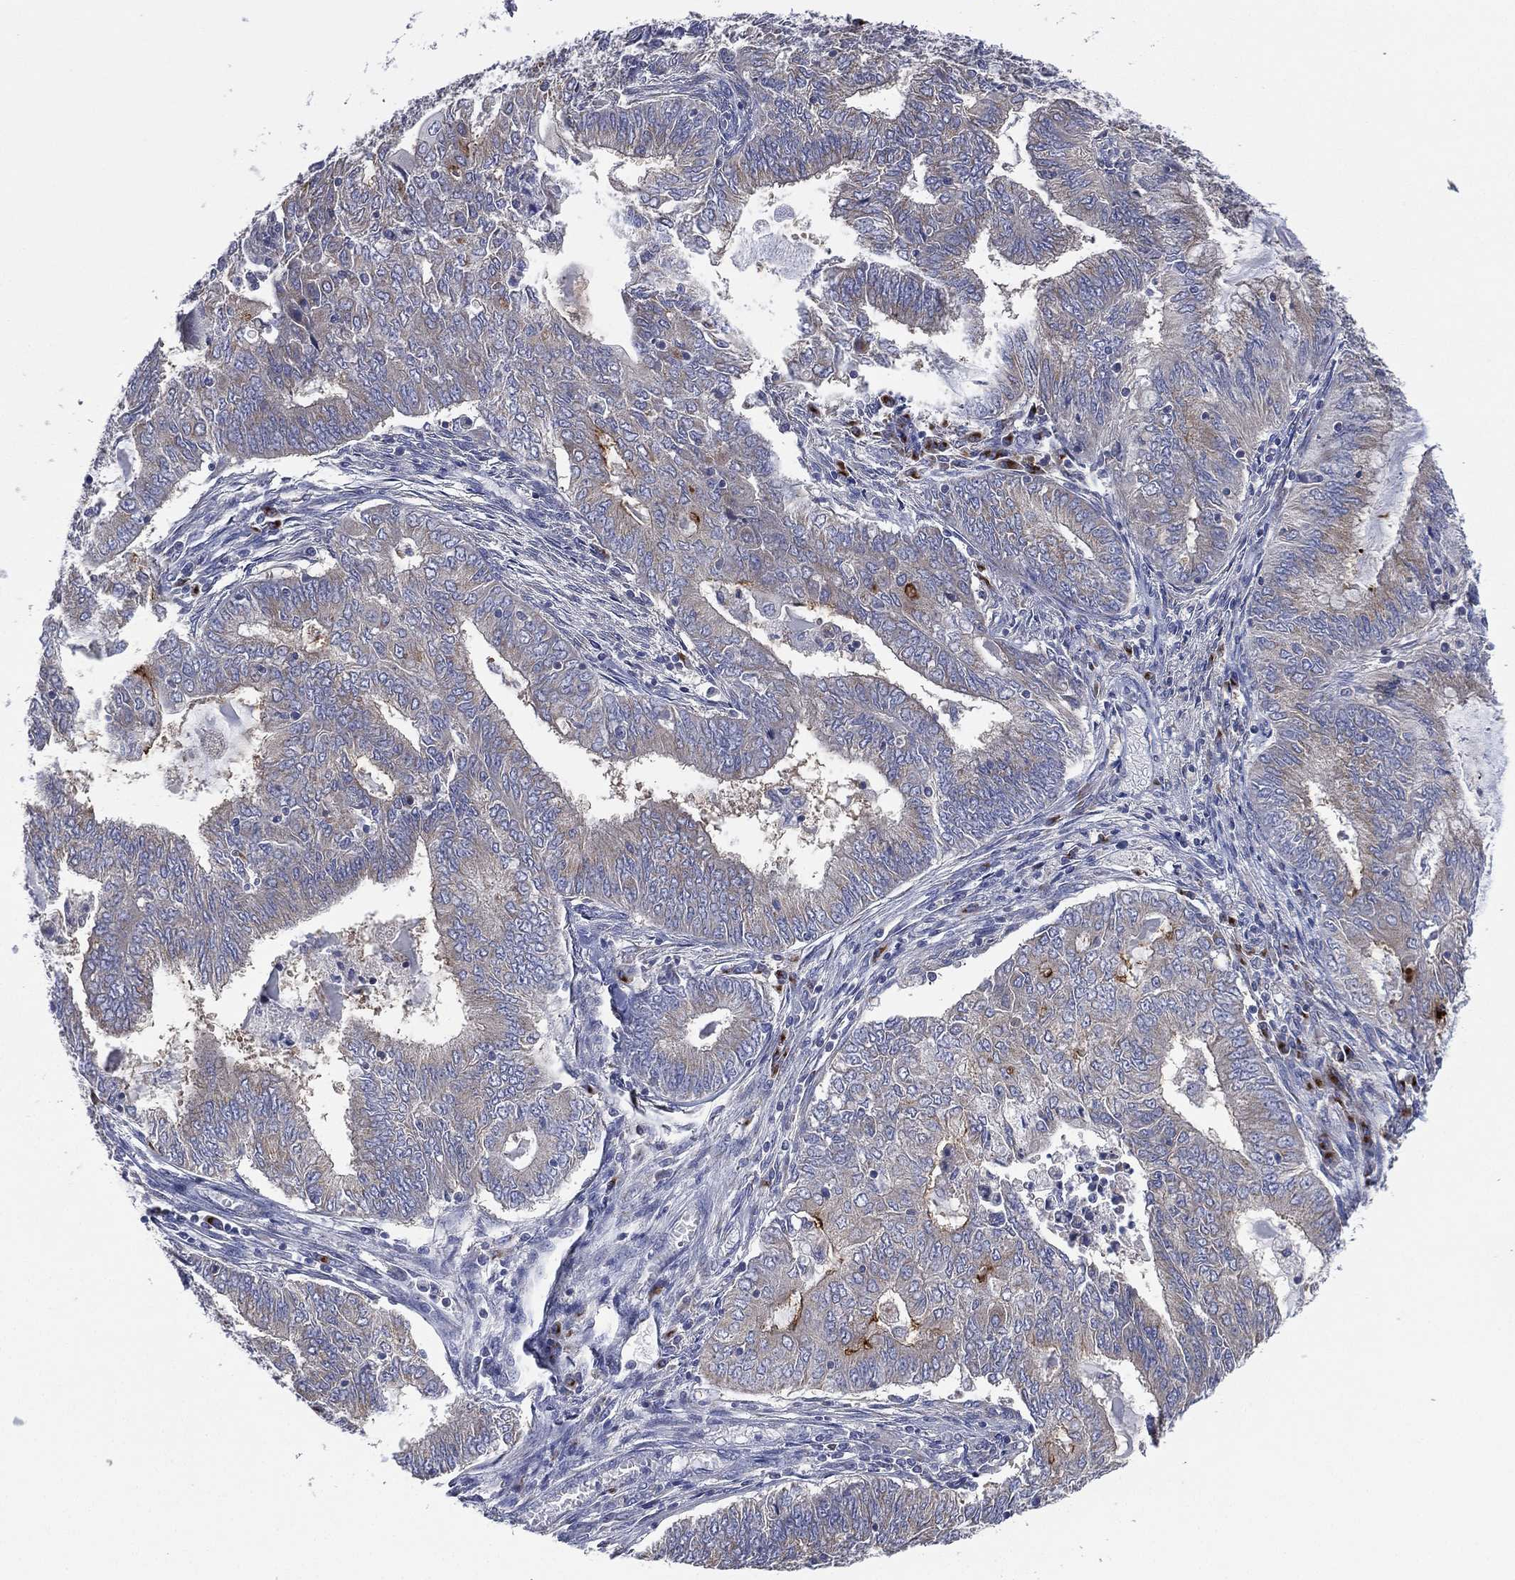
{"staining": {"intensity": "weak", "quantity": "<25%", "location": "cytoplasmic/membranous"}, "tissue": "endometrial cancer", "cell_type": "Tumor cells", "image_type": "cancer", "snomed": [{"axis": "morphology", "description": "Adenocarcinoma, NOS"}, {"axis": "topography", "description": "Endometrium"}], "caption": "There is no significant positivity in tumor cells of endometrial adenocarcinoma.", "gene": "ATP8A2", "patient": {"sex": "female", "age": 62}}